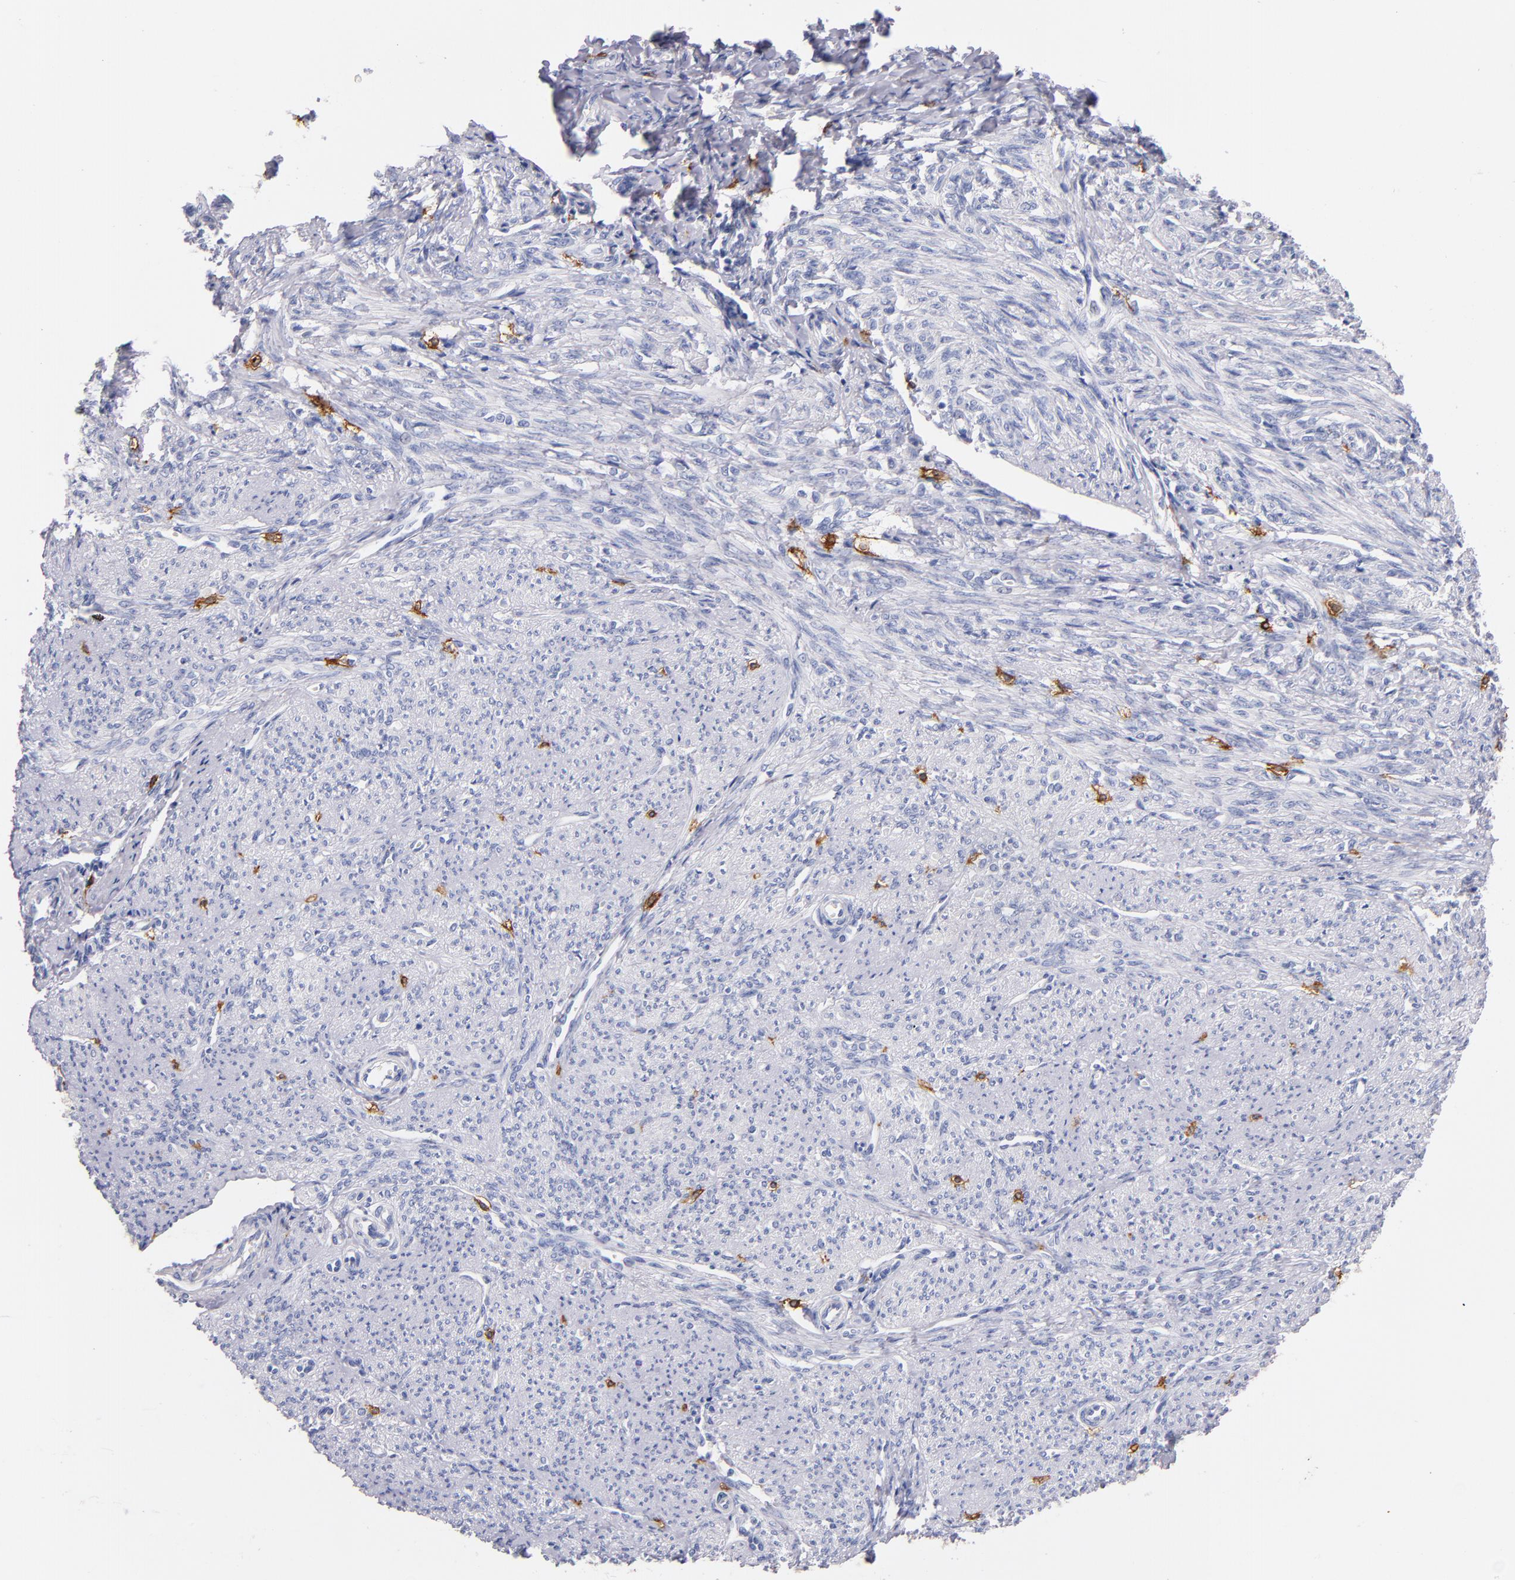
{"staining": {"intensity": "negative", "quantity": "none", "location": "none"}, "tissue": "smooth muscle", "cell_type": "Smooth muscle cells", "image_type": "normal", "snomed": [{"axis": "morphology", "description": "Normal tissue, NOS"}, {"axis": "topography", "description": "Smooth muscle"}], "caption": "IHC image of benign smooth muscle: human smooth muscle stained with DAB (3,3'-diaminobenzidine) shows no significant protein staining in smooth muscle cells.", "gene": "KIT", "patient": {"sex": "female", "age": 65}}